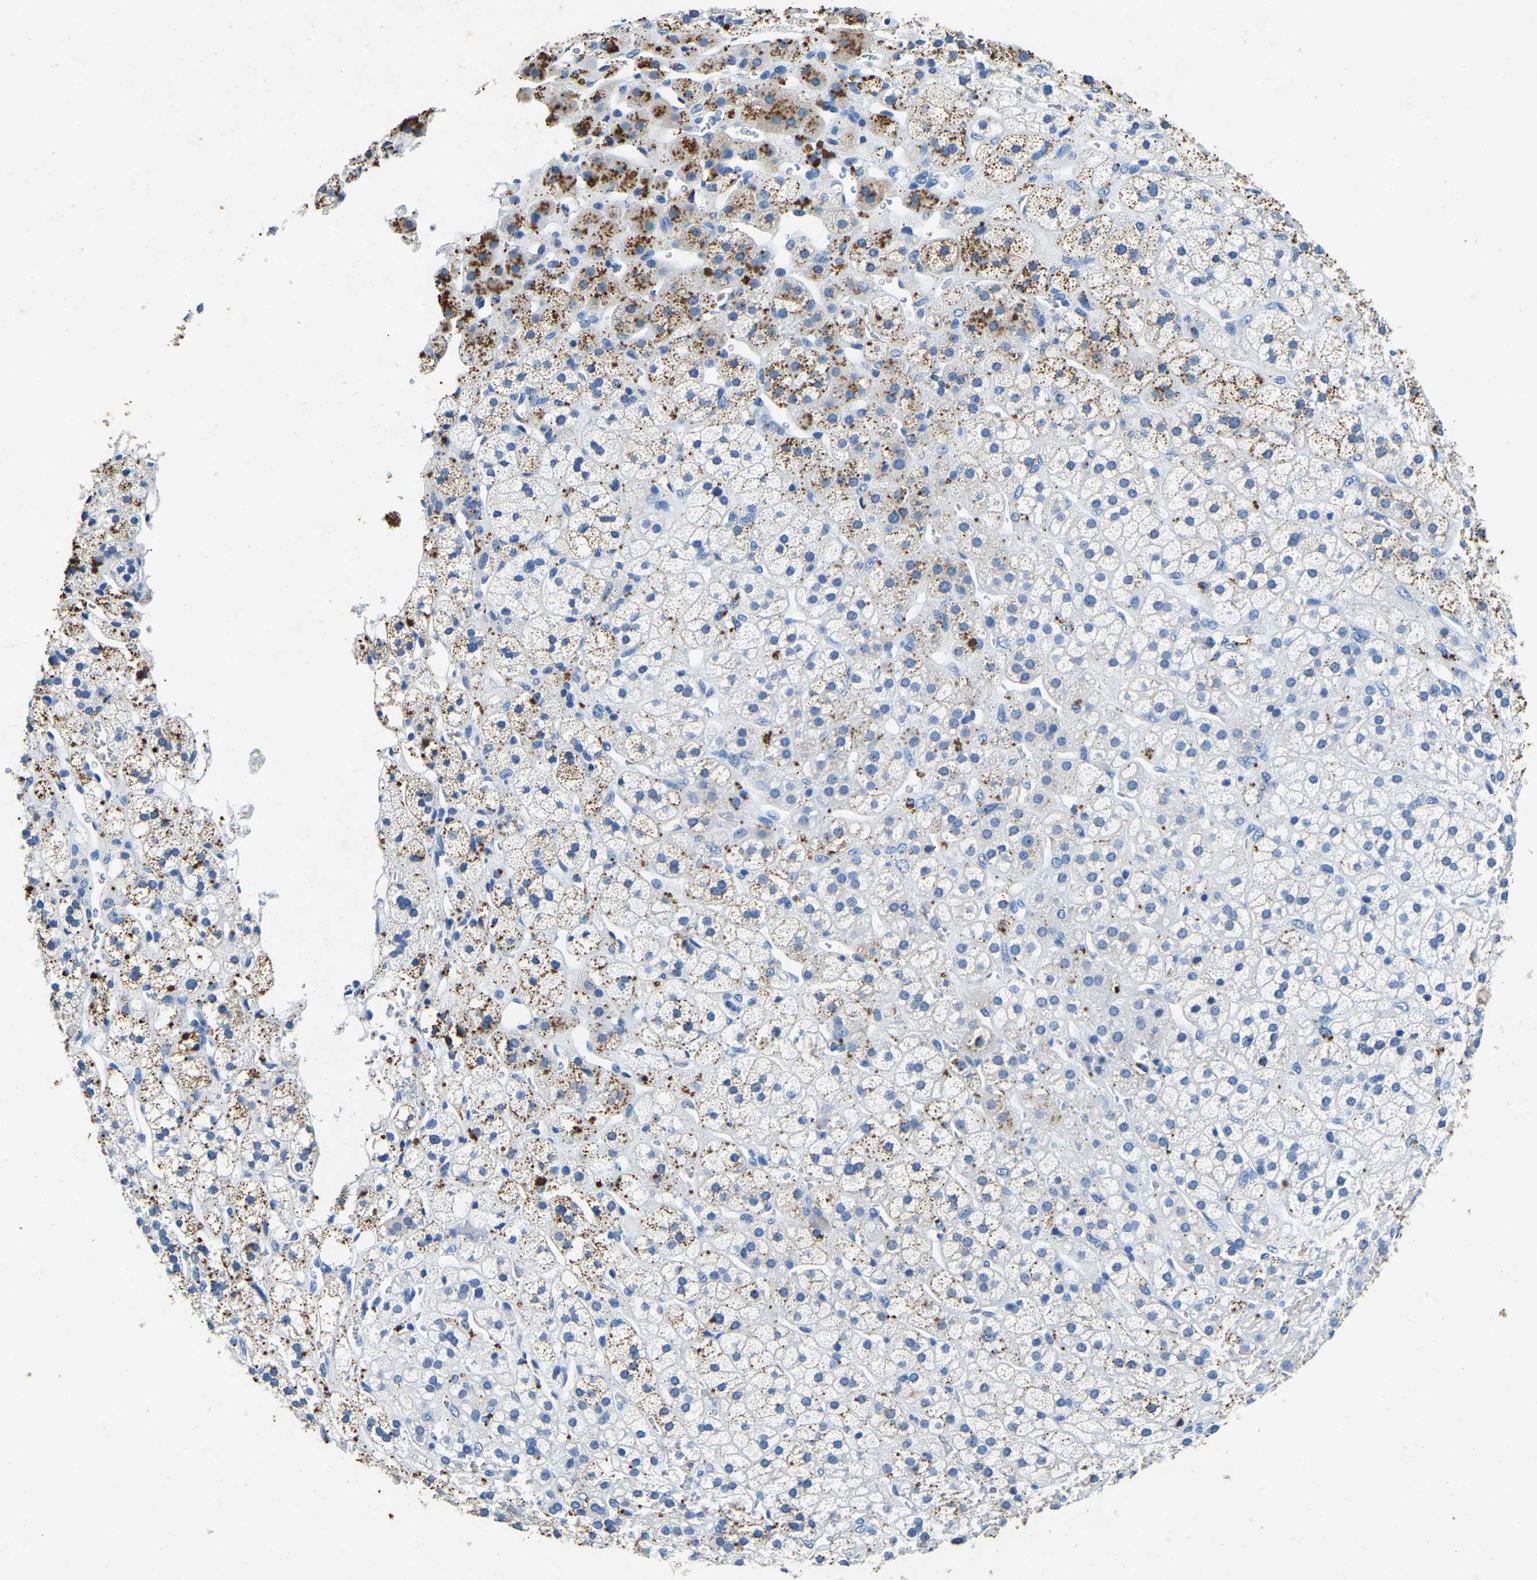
{"staining": {"intensity": "moderate", "quantity": "25%-75%", "location": "cytoplasmic/membranous"}, "tissue": "adrenal gland", "cell_type": "Glandular cells", "image_type": "normal", "snomed": [{"axis": "morphology", "description": "Normal tissue, NOS"}, {"axis": "topography", "description": "Adrenal gland"}], "caption": "This histopathology image reveals unremarkable adrenal gland stained with immunohistochemistry to label a protein in brown. The cytoplasmic/membranous of glandular cells show moderate positivity for the protein. Nuclei are counter-stained blue.", "gene": "UBN2", "patient": {"sex": "male", "age": 56}}